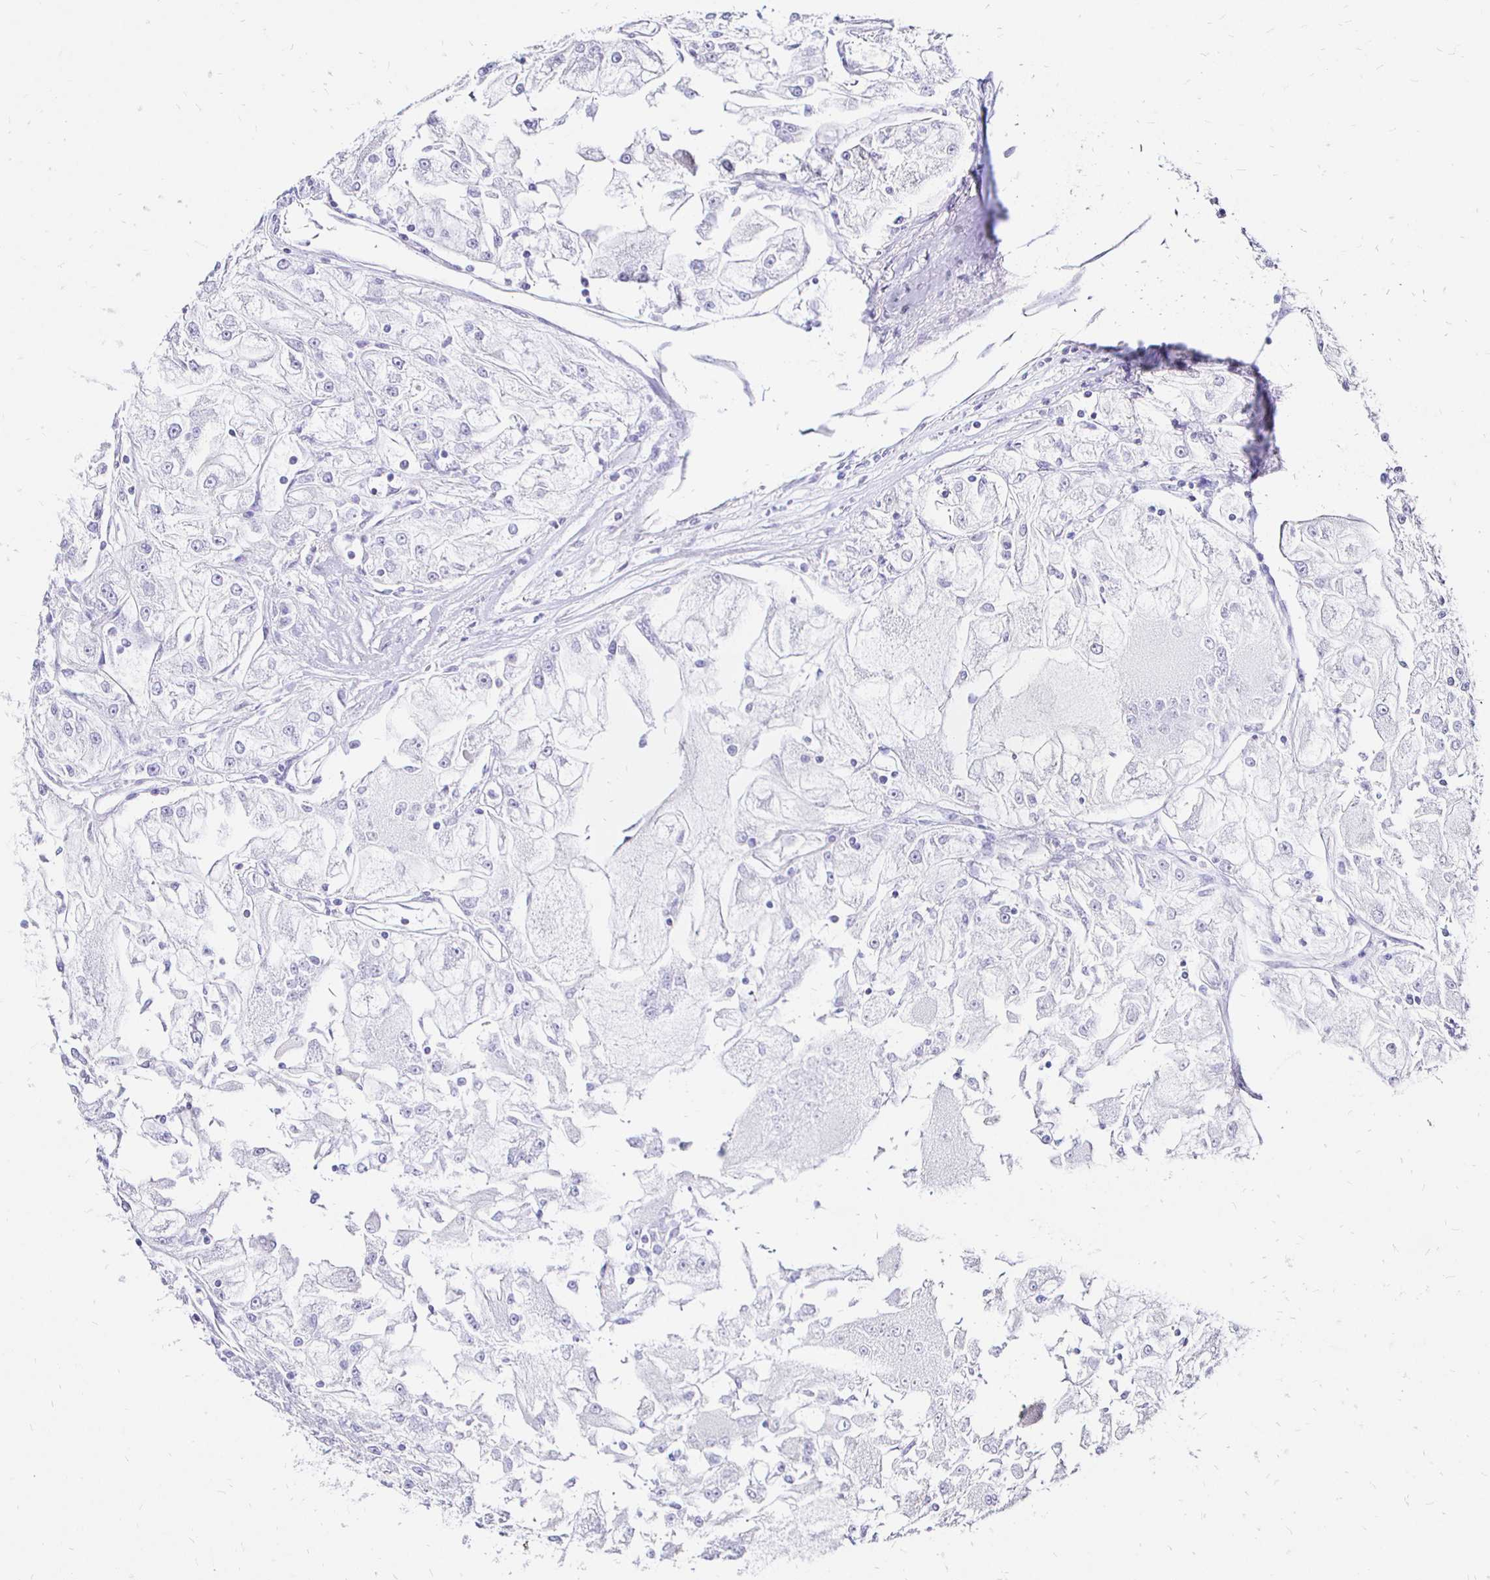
{"staining": {"intensity": "negative", "quantity": "none", "location": "none"}, "tissue": "renal cancer", "cell_type": "Tumor cells", "image_type": "cancer", "snomed": [{"axis": "morphology", "description": "Adenocarcinoma, NOS"}, {"axis": "topography", "description": "Kidney"}], "caption": "The micrograph reveals no staining of tumor cells in renal cancer.", "gene": "IRGC", "patient": {"sex": "female", "age": 72}}